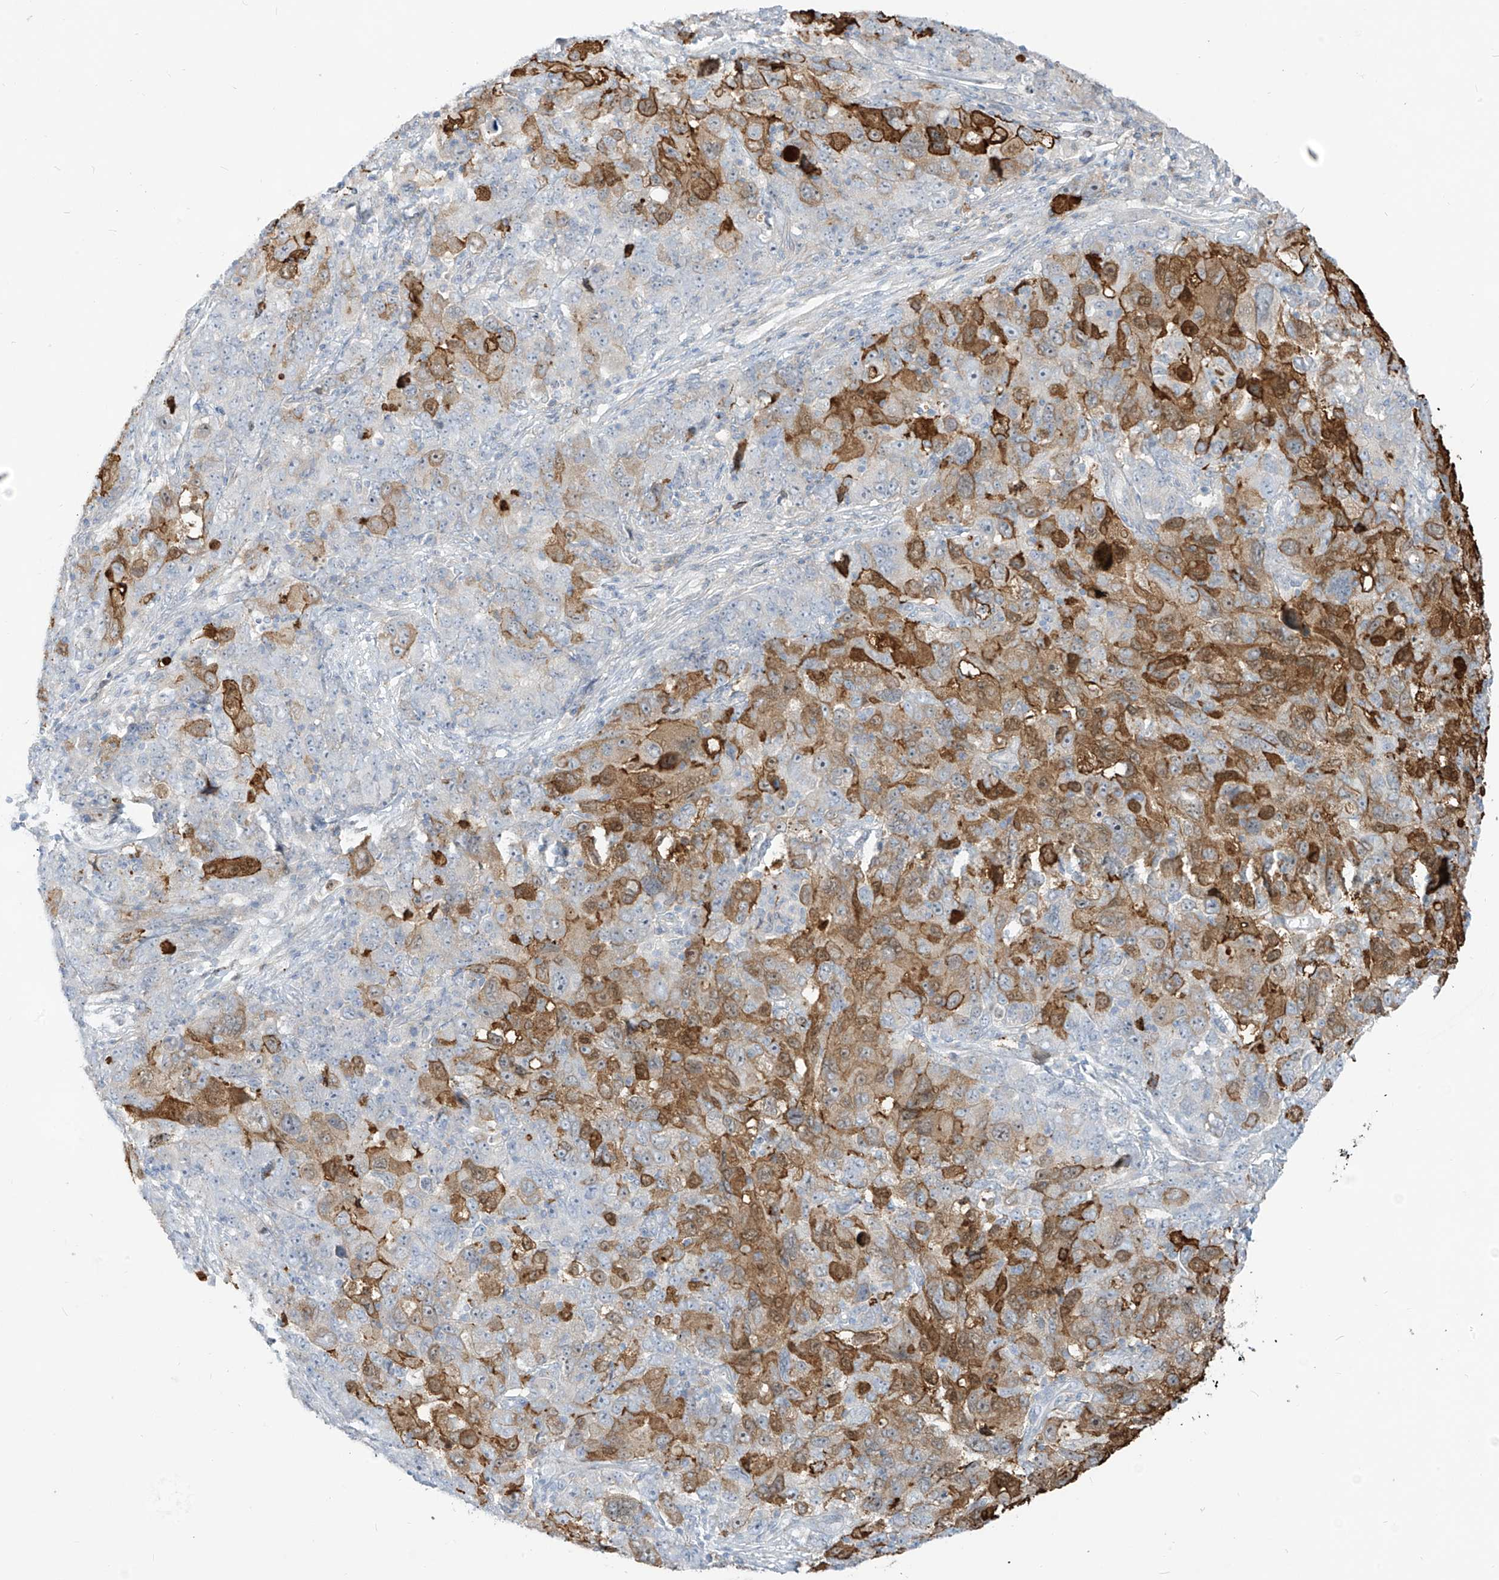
{"staining": {"intensity": "moderate", "quantity": "25%-75%", "location": "cytoplasmic/membranous"}, "tissue": "ovarian cancer", "cell_type": "Tumor cells", "image_type": "cancer", "snomed": [{"axis": "morphology", "description": "Carcinoma, endometroid"}, {"axis": "topography", "description": "Ovary"}], "caption": "Protein expression analysis of ovarian endometroid carcinoma shows moderate cytoplasmic/membranous staining in approximately 25%-75% of tumor cells.", "gene": "NOTO", "patient": {"sex": "female", "age": 42}}